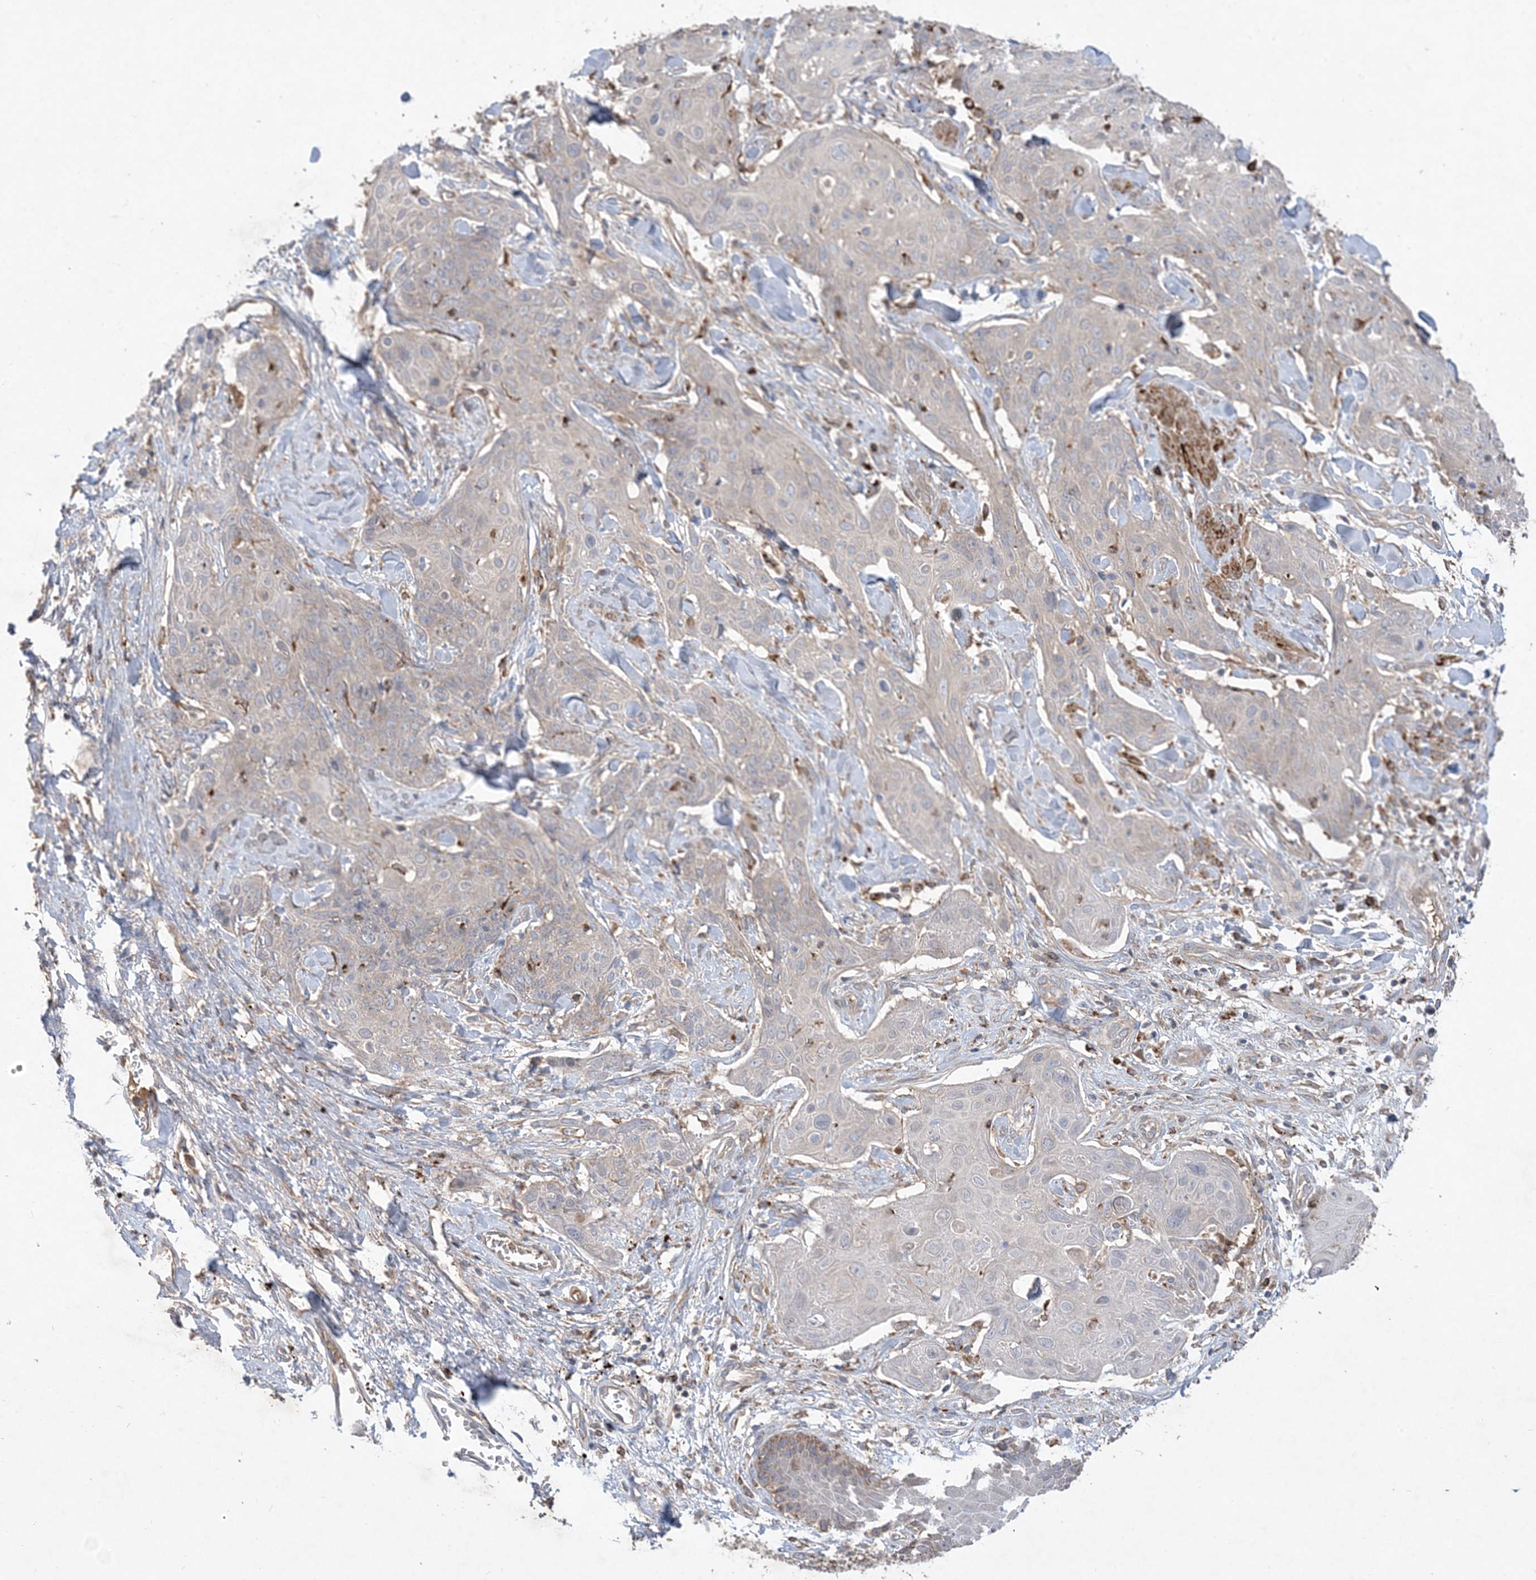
{"staining": {"intensity": "negative", "quantity": "none", "location": "none"}, "tissue": "skin cancer", "cell_type": "Tumor cells", "image_type": "cancer", "snomed": [{"axis": "morphology", "description": "Squamous cell carcinoma, NOS"}, {"axis": "topography", "description": "Skin"}, {"axis": "topography", "description": "Vulva"}], "caption": "DAB immunohistochemical staining of skin cancer demonstrates no significant expression in tumor cells. Brightfield microscopy of immunohistochemistry stained with DAB (3,3'-diaminobenzidine) (brown) and hematoxylin (blue), captured at high magnification.", "gene": "MASP2", "patient": {"sex": "female", "age": 85}}